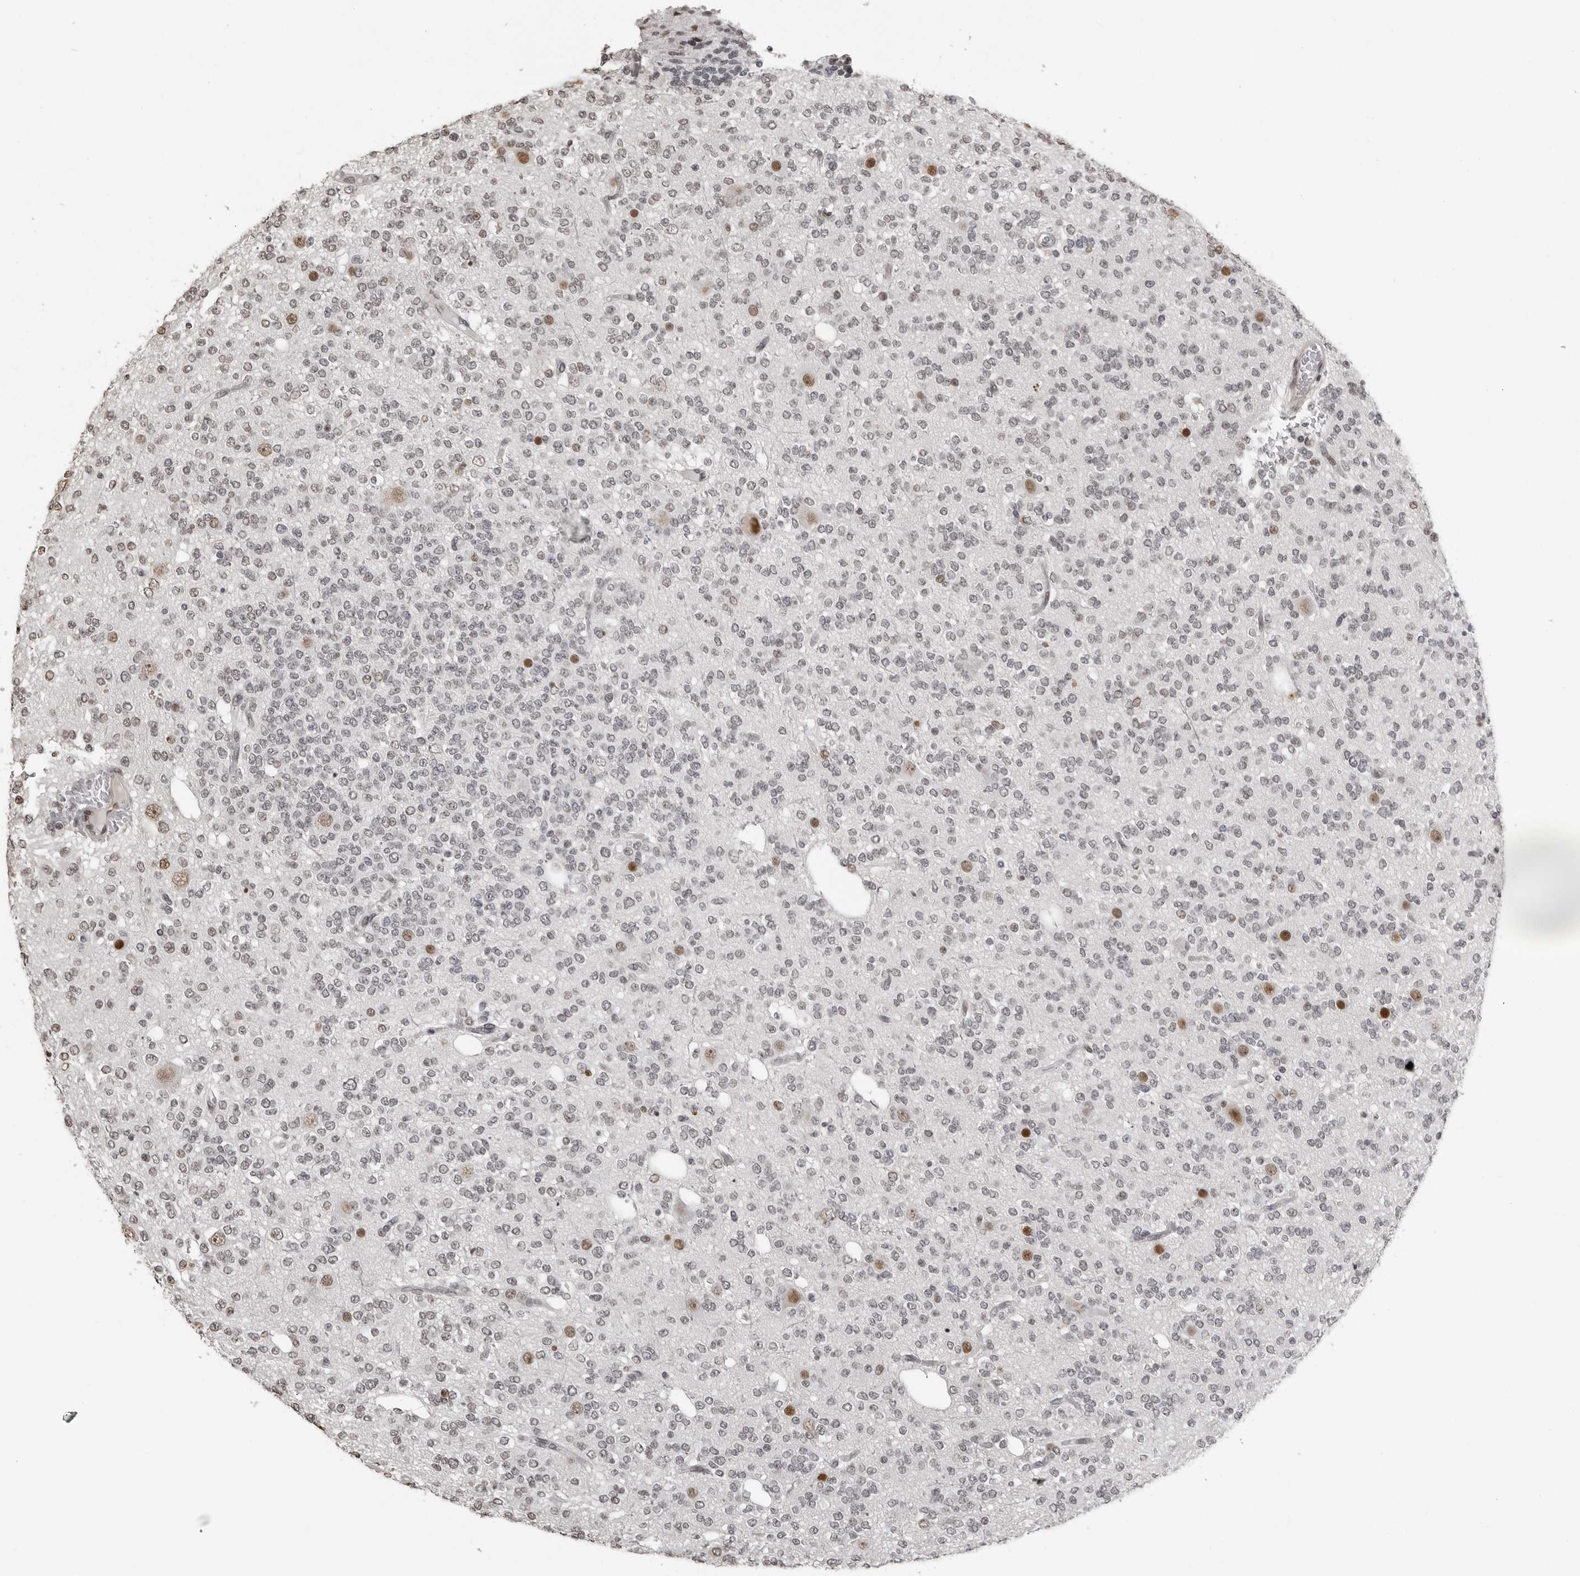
{"staining": {"intensity": "weak", "quantity": "<25%", "location": "nuclear"}, "tissue": "glioma", "cell_type": "Tumor cells", "image_type": "cancer", "snomed": [{"axis": "morphology", "description": "Glioma, malignant, Low grade"}, {"axis": "topography", "description": "Brain"}], "caption": "Human glioma stained for a protein using IHC exhibits no staining in tumor cells.", "gene": "ORC1", "patient": {"sex": "male", "age": 38}}